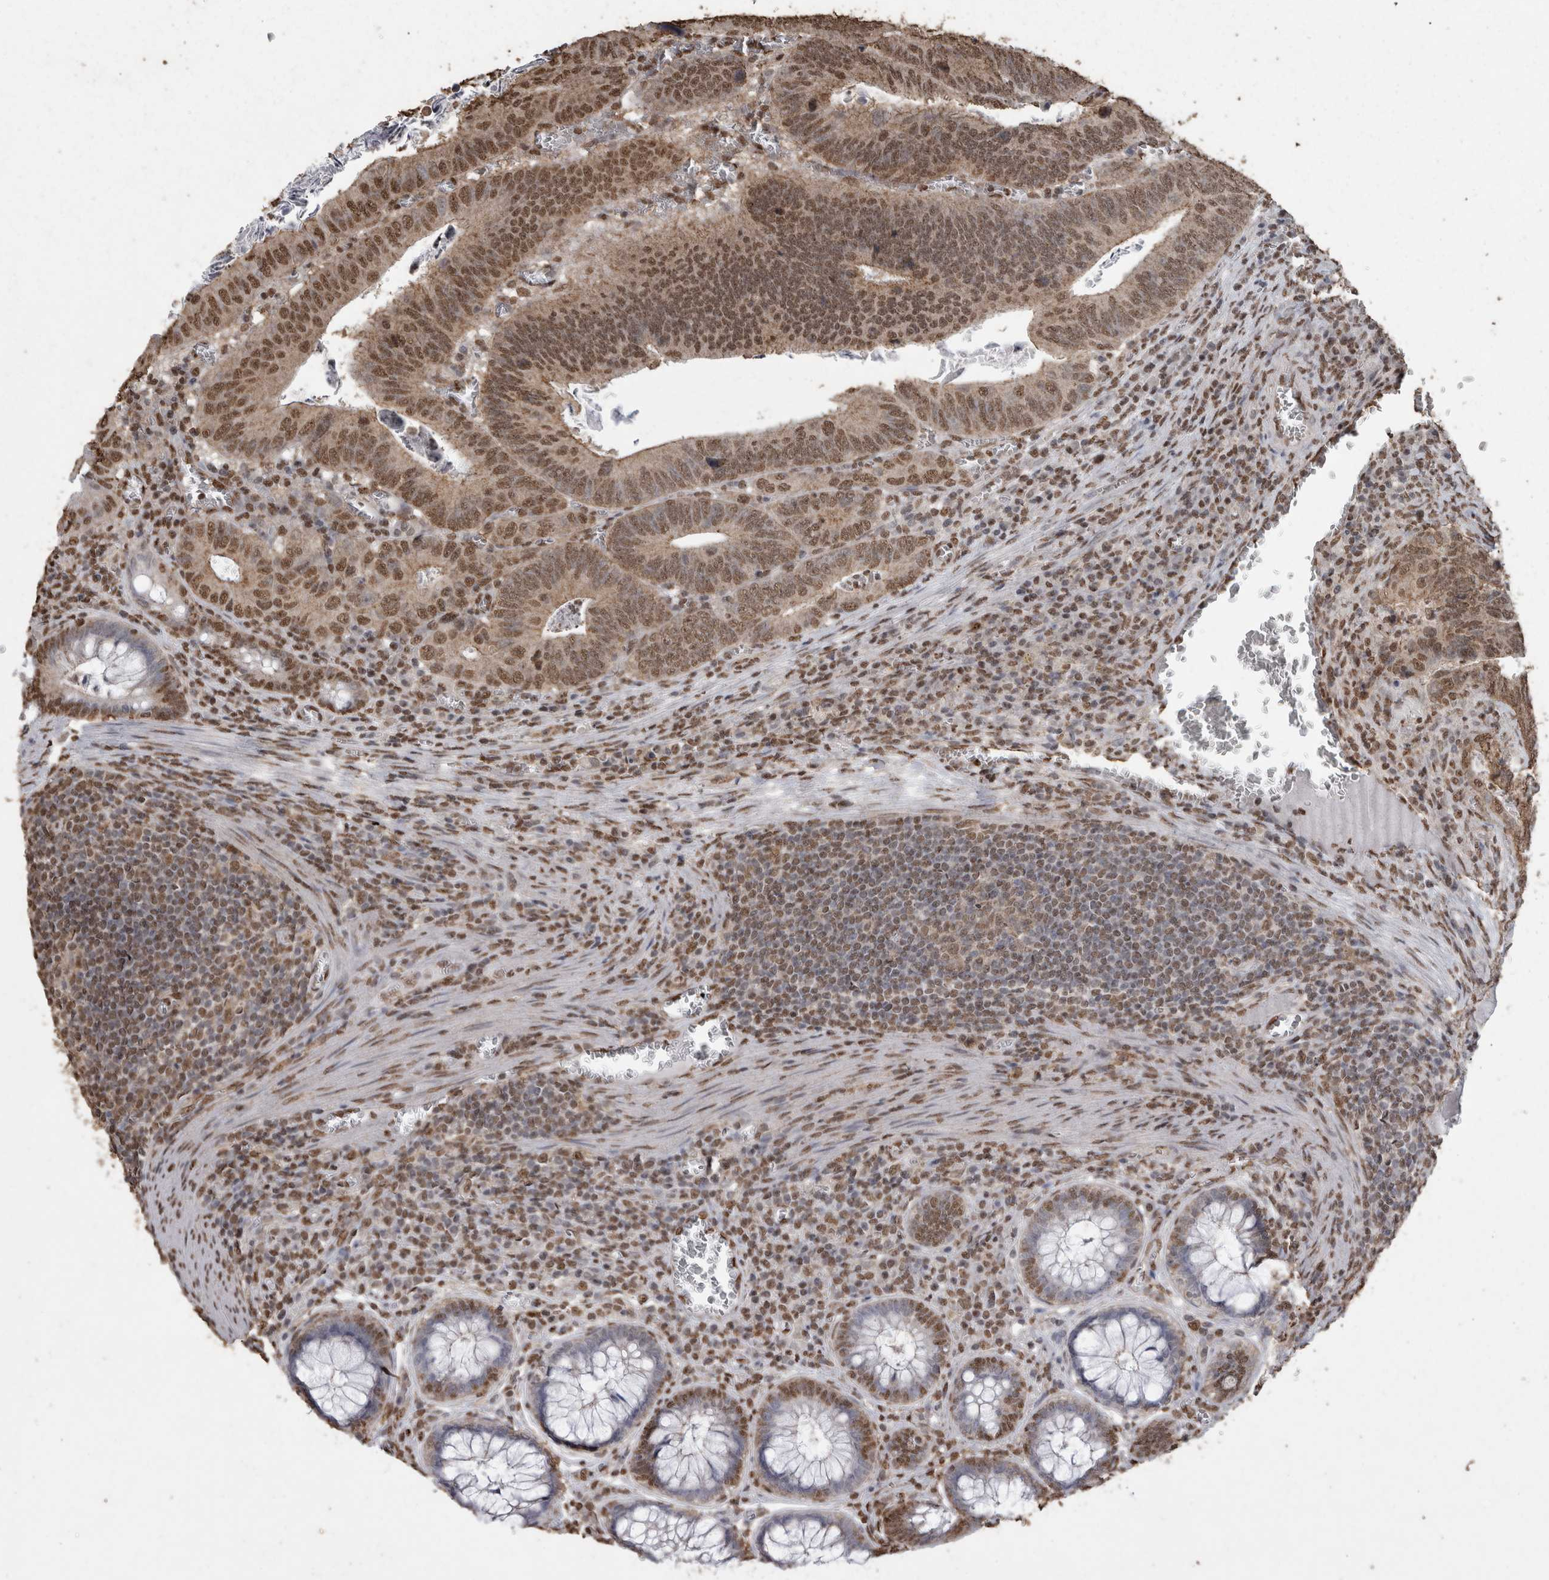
{"staining": {"intensity": "moderate", "quantity": "25%-75%", "location": "cytoplasmic/membranous,nuclear"}, "tissue": "colorectal cancer", "cell_type": "Tumor cells", "image_type": "cancer", "snomed": [{"axis": "morphology", "description": "Inflammation, NOS"}, {"axis": "morphology", "description": "Adenocarcinoma, NOS"}, {"axis": "topography", "description": "Colon"}], "caption": "Immunohistochemical staining of colorectal cancer reveals medium levels of moderate cytoplasmic/membranous and nuclear positivity in approximately 25%-75% of tumor cells. (DAB IHC, brown staining for protein, blue staining for nuclei).", "gene": "SMAD7", "patient": {"sex": "male", "age": 72}}